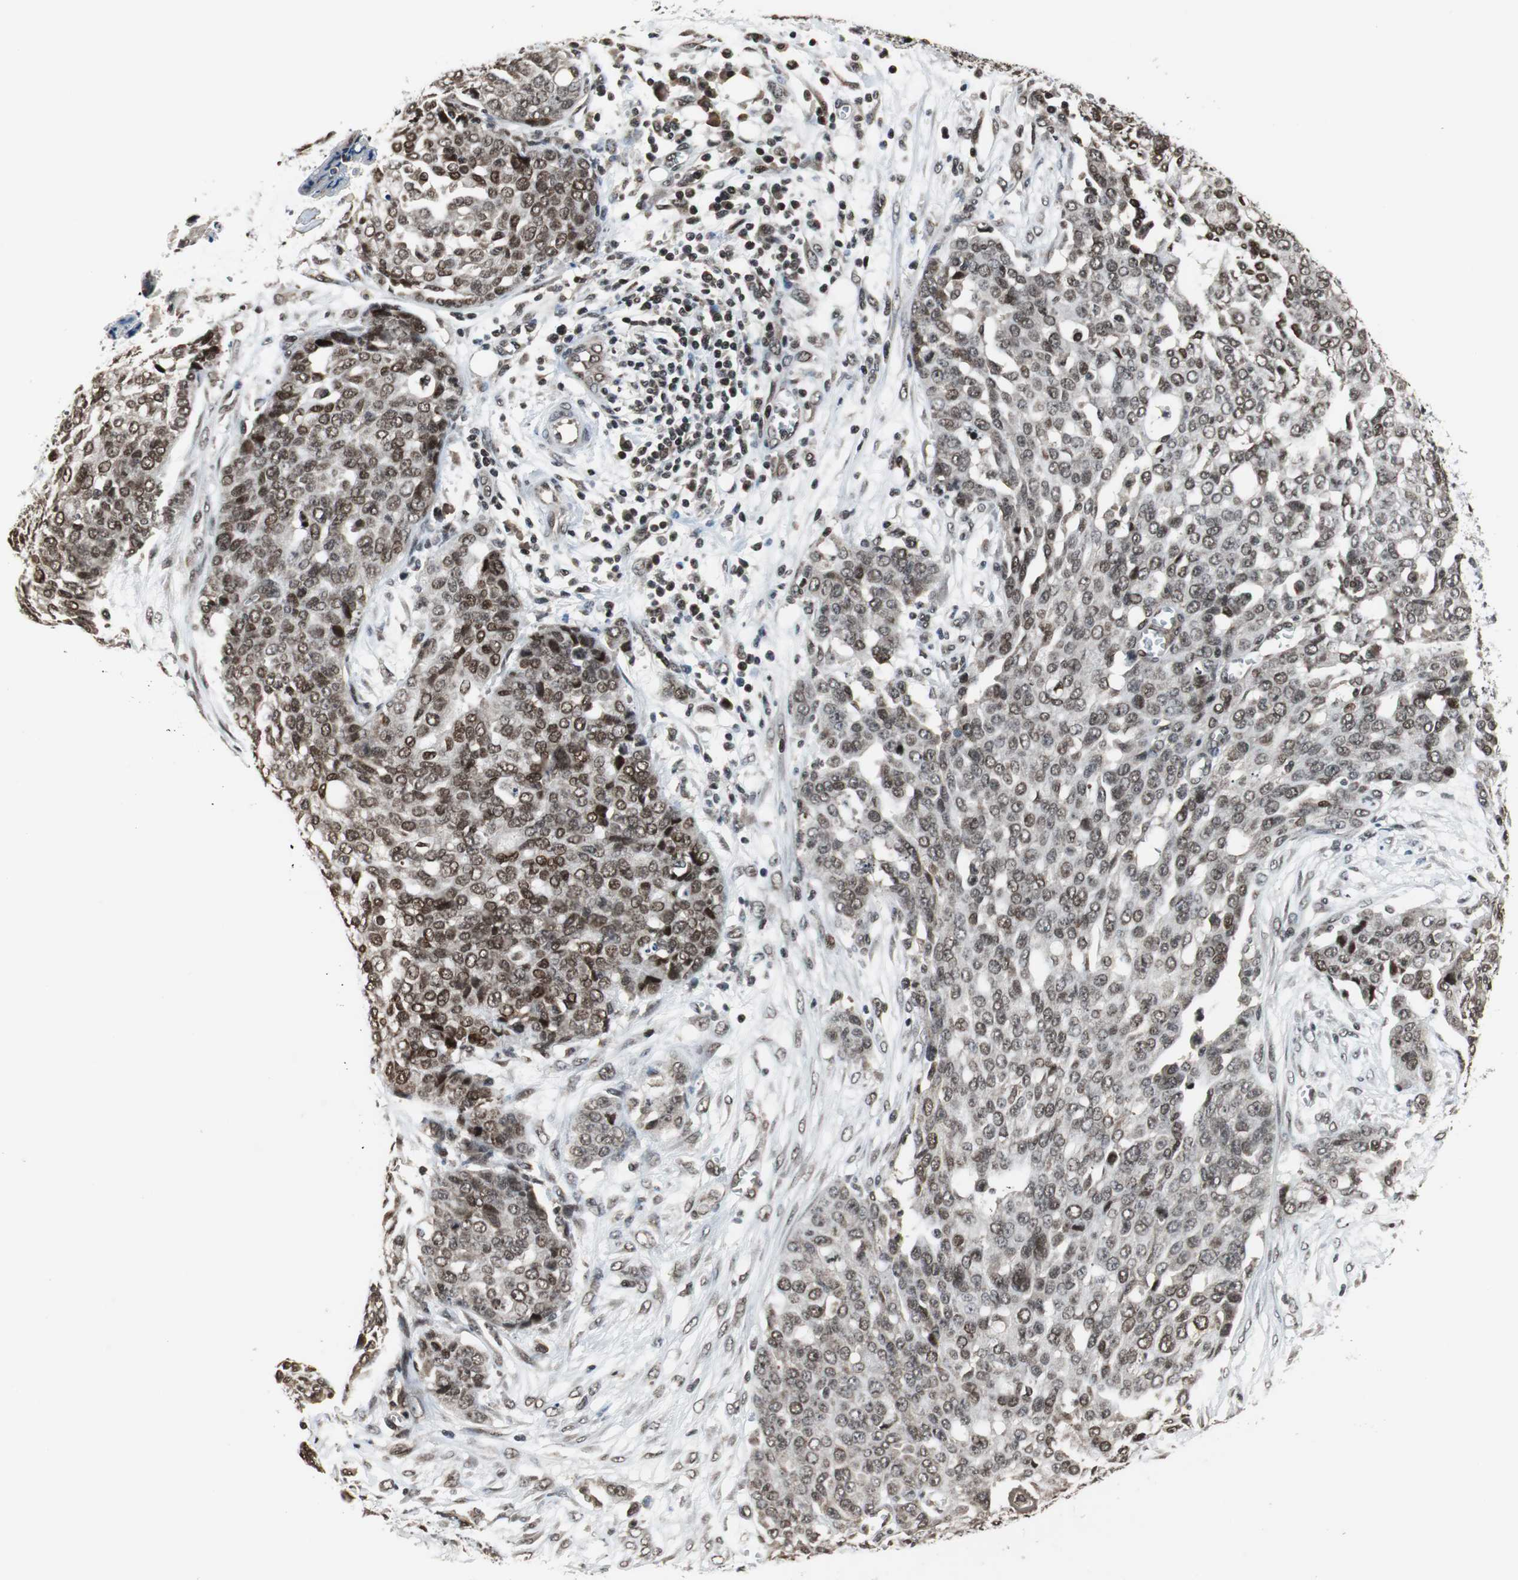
{"staining": {"intensity": "moderate", "quantity": ">75%", "location": "nuclear"}, "tissue": "ovarian cancer", "cell_type": "Tumor cells", "image_type": "cancer", "snomed": [{"axis": "morphology", "description": "Cystadenocarcinoma, serous, NOS"}, {"axis": "topography", "description": "Soft tissue"}, {"axis": "topography", "description": "Ovary"}], "caption": "Protein analysis of ovarian cancer tissue exhibits moderate nuclear staining in about >75% of tumor cells.", "gene": "REST", "patient": {"sex": "female", "age": 57}}